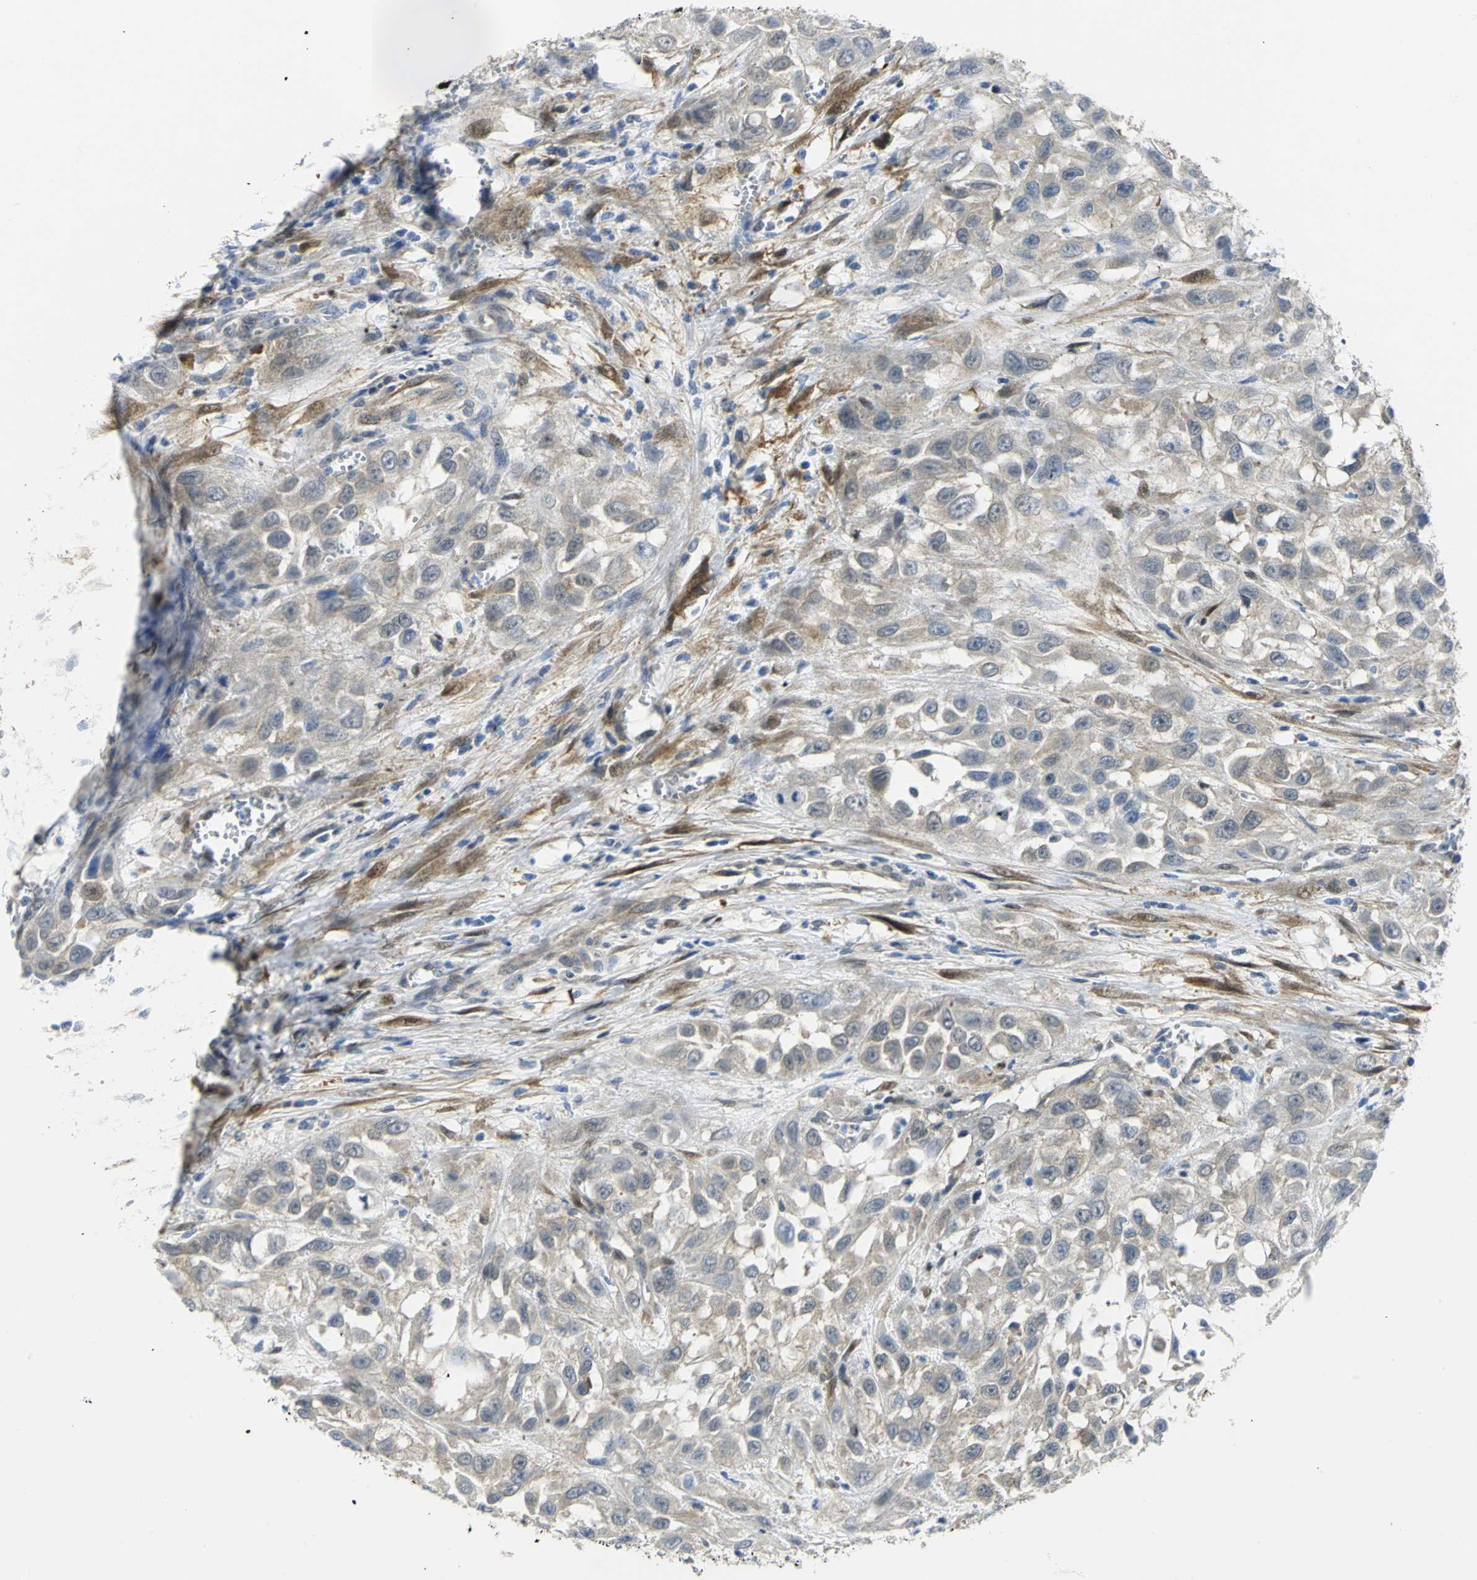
{"staining": {"intensity": "weak", "quantity": "<25%", "location": "cytoplasmic/membranous"}, "tissue": "urothelial cancer", "cell_type": "Tumor cells", "image_type": "cancer", "snomed": [{"axis": "morphology", "description": "Urothelial carcinoma, High grade"}, {"axis": "topography", "description": "Urinary bladder"}], "caption": "Protein analysis of urothelial carcinoma (high-grade) displays no significant staining in tumor cells.", "gene": "PGM3", "patient": {"sex": "male", "age": 57}}